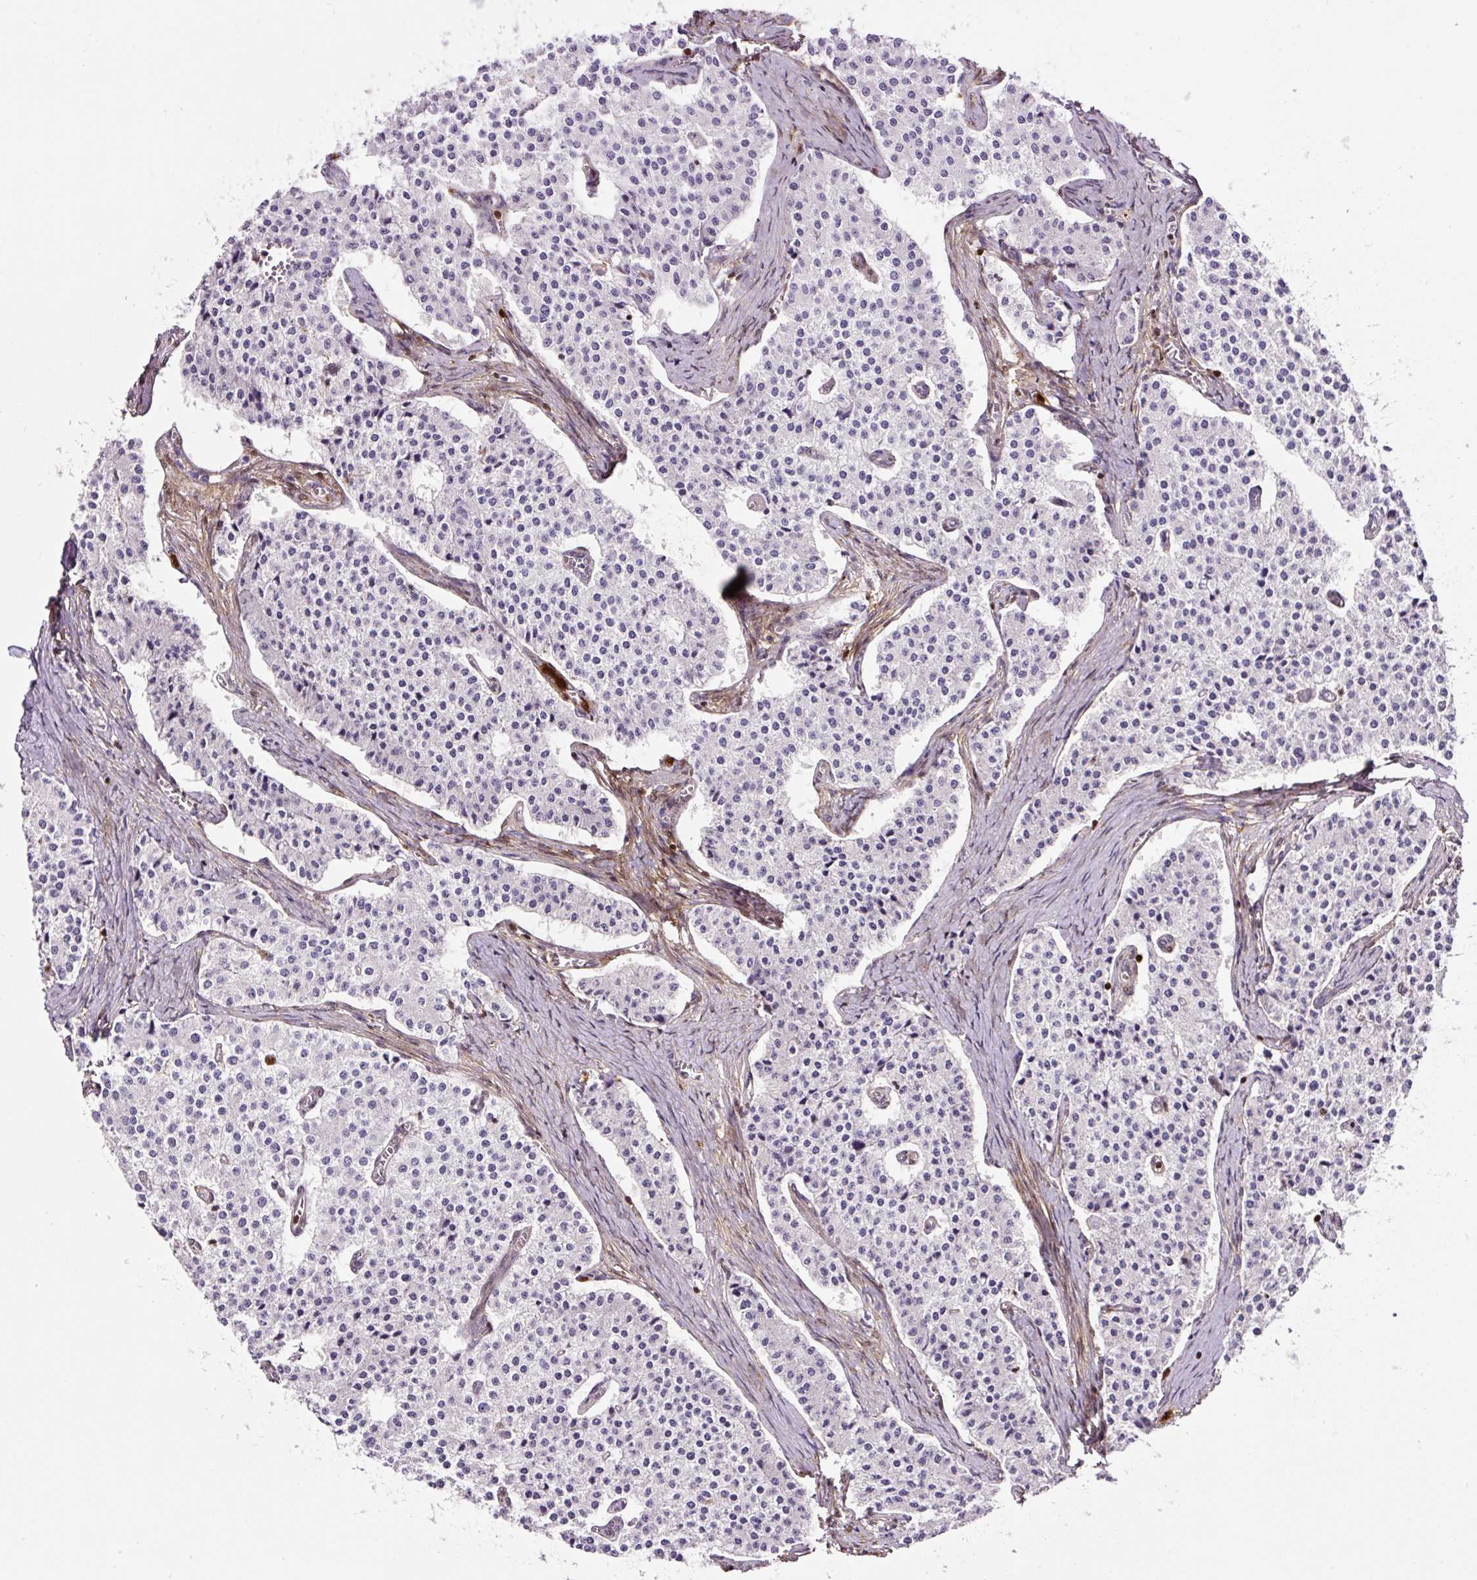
{"staining": {"intensity": "negative", "quantity": "none", "location": "none"}, "tissue": "carcinoid", "cell_type": "Tumor cells", "image_type": "cancer", "snomed": [{"axis": "morphology", "description": "Carcinoid, malignant, NOS"}, {"axis": "topography", "description": "Colon"}], "caption": "This image is of carcinoid (malignant) stained with immunohistochemistry to label a protein in brown with the nuclei are counter-stained blue. There is no expression in tumor cells.", "gene": "ANXA1", "patient": {"sex": "female", "age": 52}}